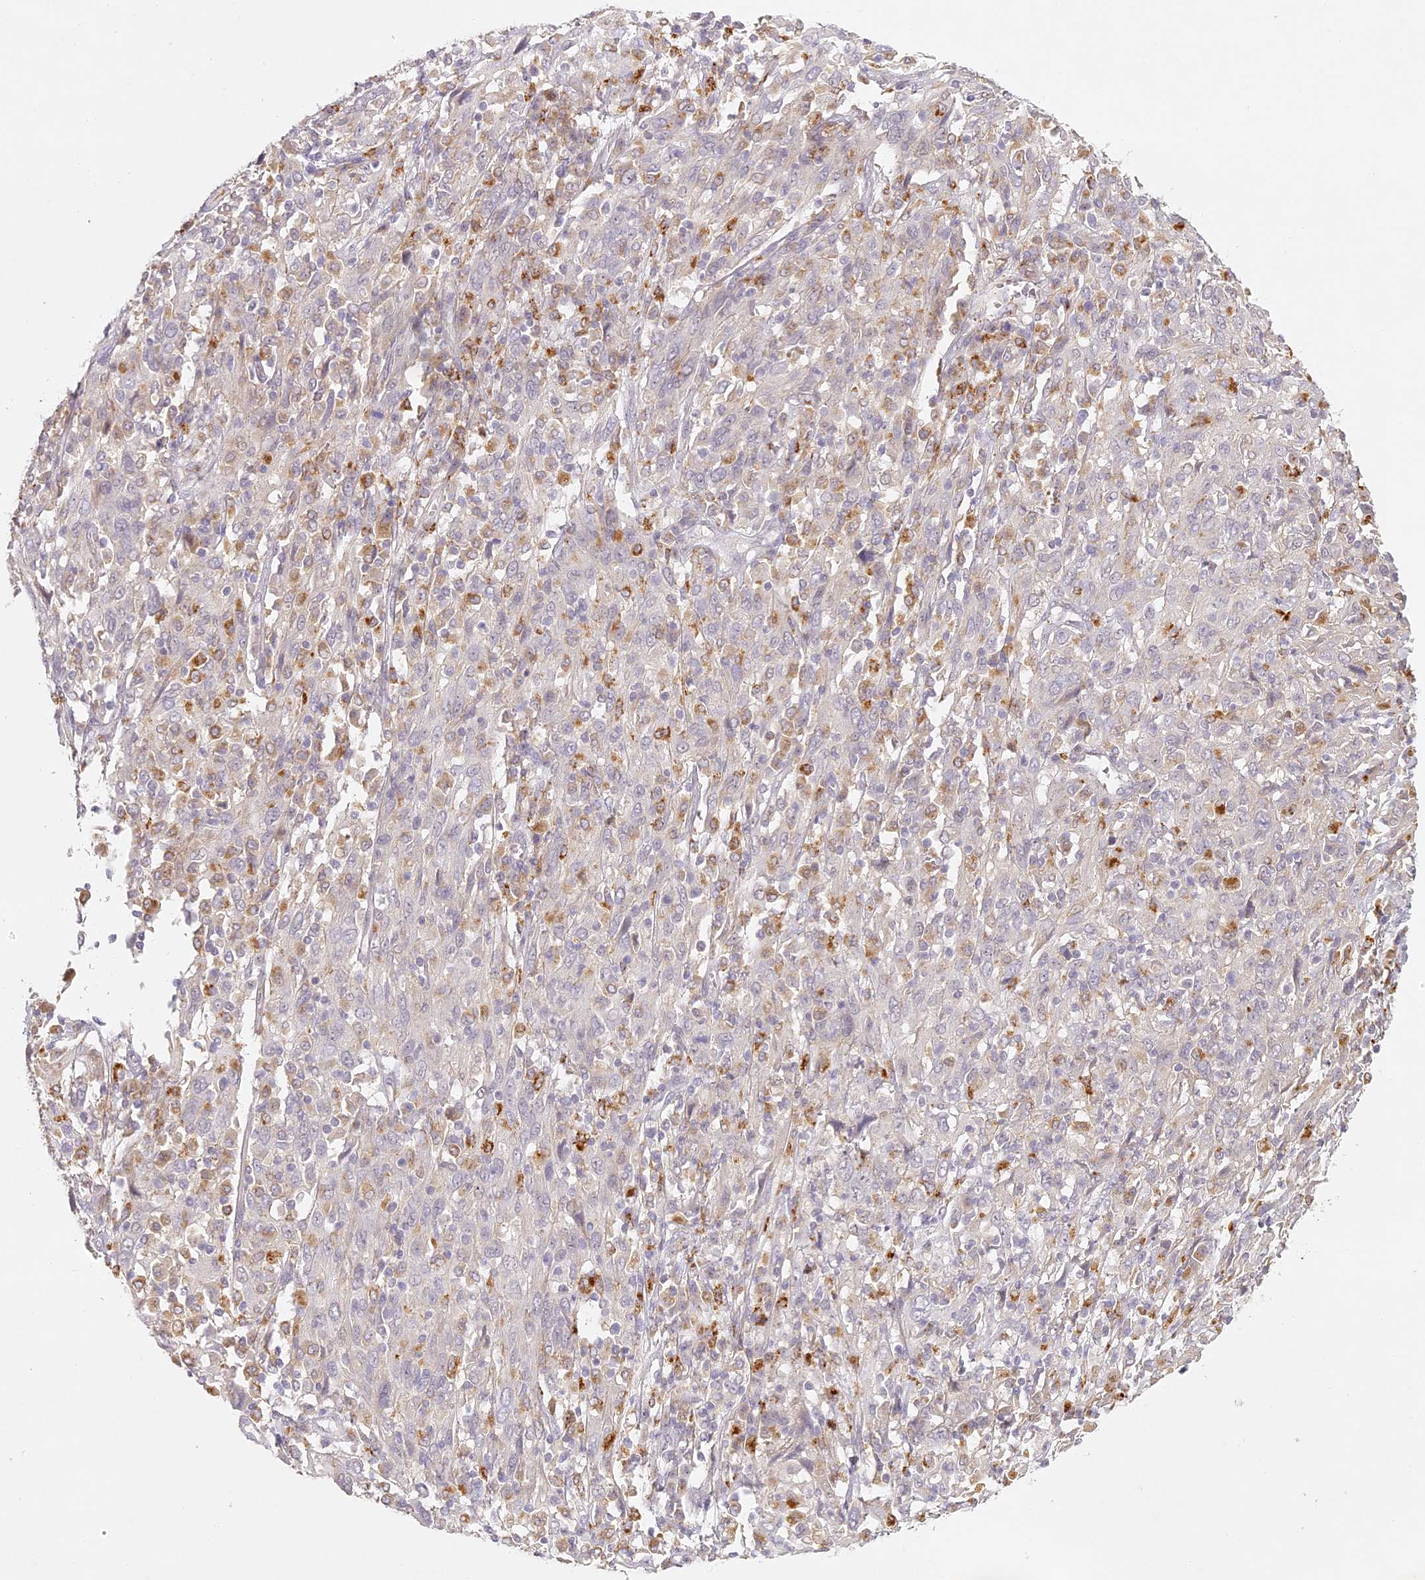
{"staining": {"intensity": "negative", "quantity": "none", "location": "none"}, "tissue": "cervical cancer", "cell_type": "Tumor cells", "image_type": "cancer", "snomed": [{"axis": "morphology", "description": "Squamous cell carcinoma, NOS"}, {"axis": "topography", "description": "Cervix"}], "caption": "Tumor cells are negative for protein expression in human squamous cell carcinoma (cervical). (Brightfield microscopy of DAB (3,3'-diaminobenzidine) immunohistochemistry at high magnification).", "gene": "ELL3", "patient": {"sex": "female", "age": 46}}